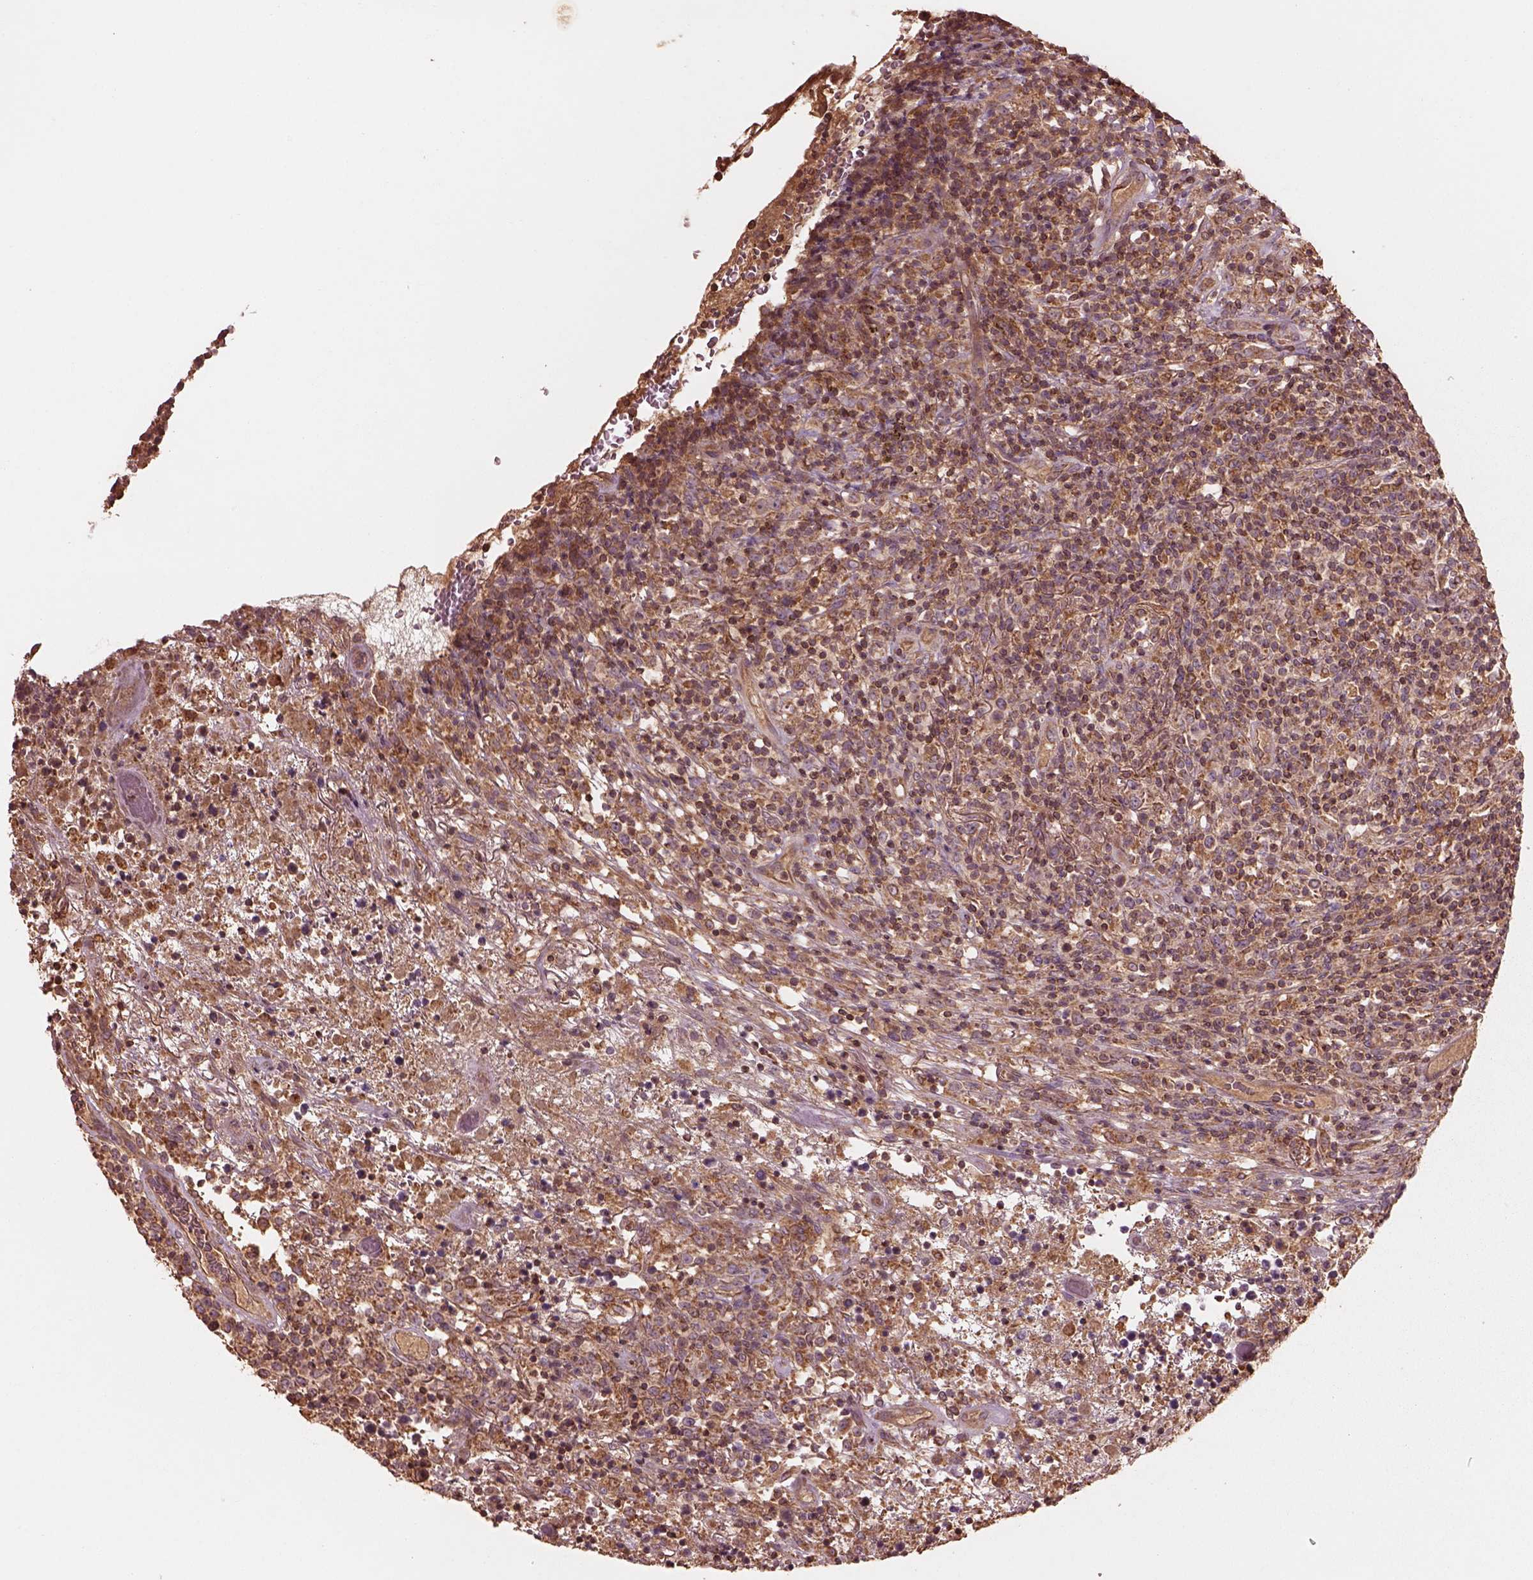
{"staining": {"intensity": "moderate", "quantity": ">75%", "location": "cytoplasmic/membranous"}, "tissue": "lymphoma", "cell_type": "Tumor cells", "image_type": "cancer", "snomed": [{"axis": "morphology", "description": "Malignant lymphoma, non-Hodgkin's type, High grade"}, {"axis": "topography", "description": "Lung"}], "caption": "High-power microscopy captured an immunohistochemistry (IHC) image of high-grade malignant lymphoma, non-Hodgkin's type, revealing moderate cytoplasmic/membranous expression in about >75% of tumor cells.", "gene": "TRADD", "patient": {"sex": "male", "age": 79}}